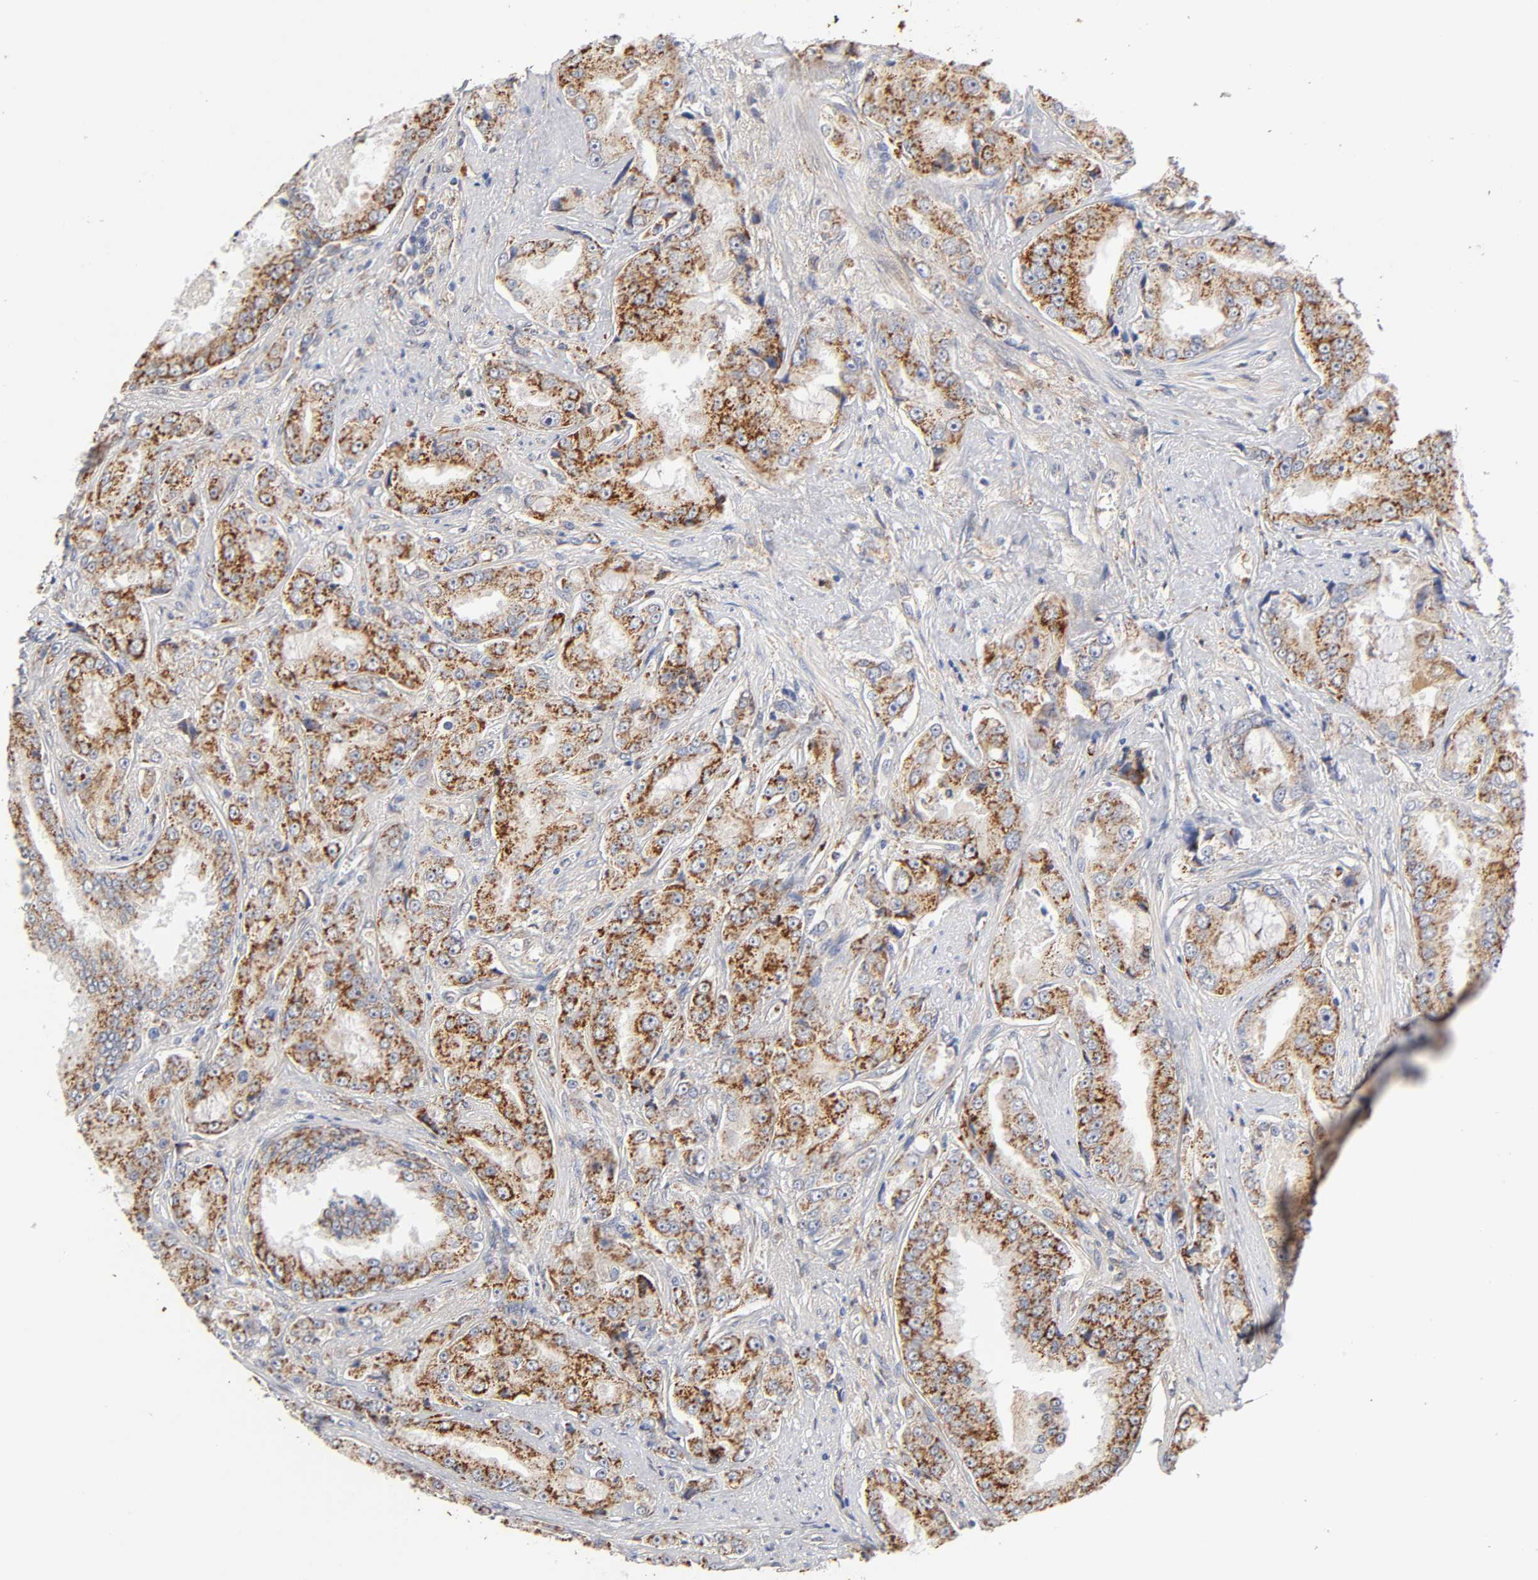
{"staining": {"intensity": "strong", "quantity": ">75%", "location": "cytoplasmic/membranous"}, "tissue": "prostate cancer", "cell_type": "Tumor cells", "image_type": "cancer", "snomed": [{"axis": "morphology", "description": "Adenocarcinoma, High grade"}, {"axis": "topography", "description": "Prostate"}], "caption": "Tumor cells show high levels of strong cytoplasmic/membranous staining in about >75% of cells in adenocarcinoma (high-grade) (prostate).", "gene": "ISG15", "patient": {"sex": "male", "age": 73}}